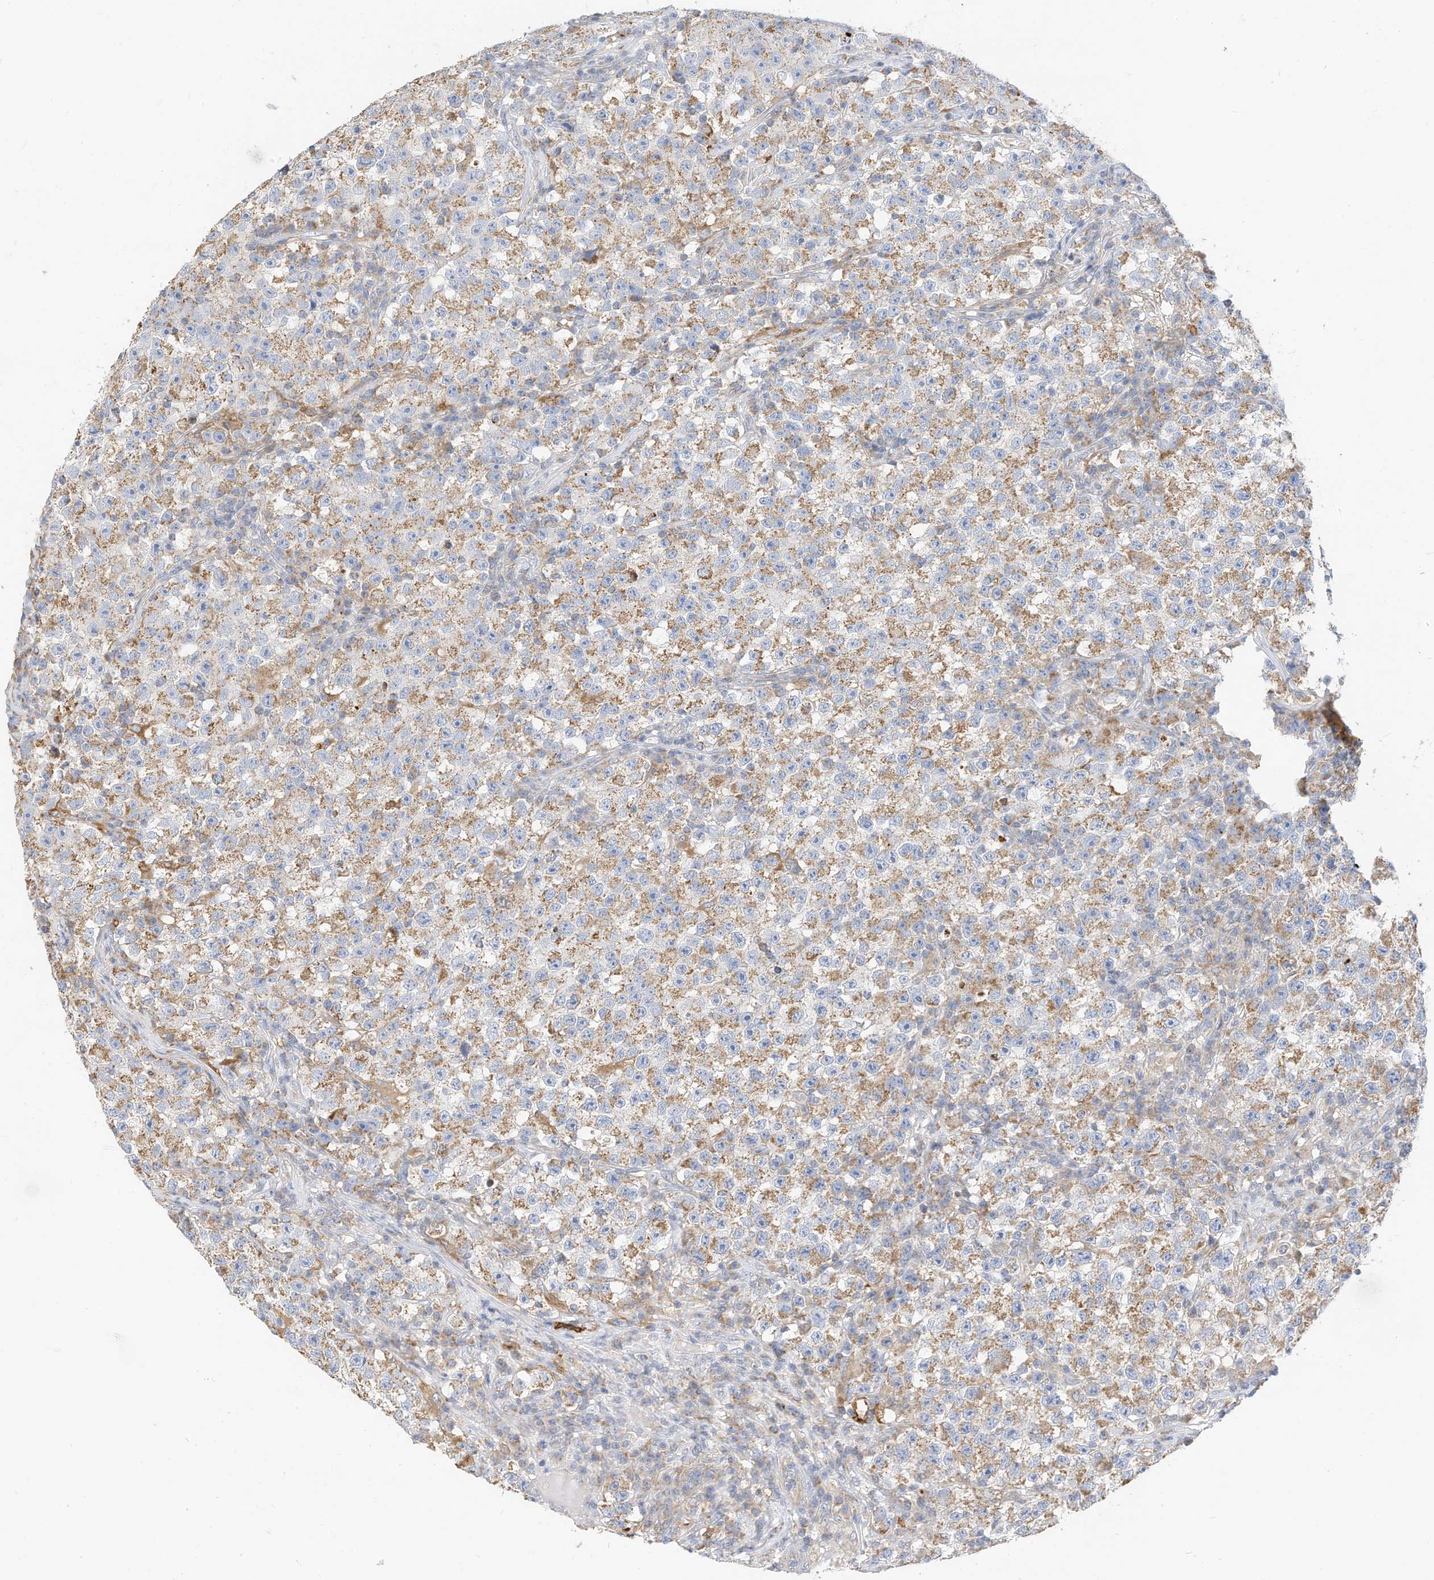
{"staining": {"intensity": "moderate", "quantity": ">75%", "location": "cytoplasmic/membranous"}, "tissue": "testis cancer", "cell_type": "Tumor cells", "image_type": "cancer", "snomed": [{"axis": "morphology", "description": "Seminoma, NOS"}, {"axis": "topography", "description": "Testis"}], "caption": "A photomicrograph of human testis seminoma stained for a protein demonstrates moderate cytoplasmic/membranous brown staining in tumor cells.", "gene": "RHOH", "patient": {"sex": "male", "age": 22}}